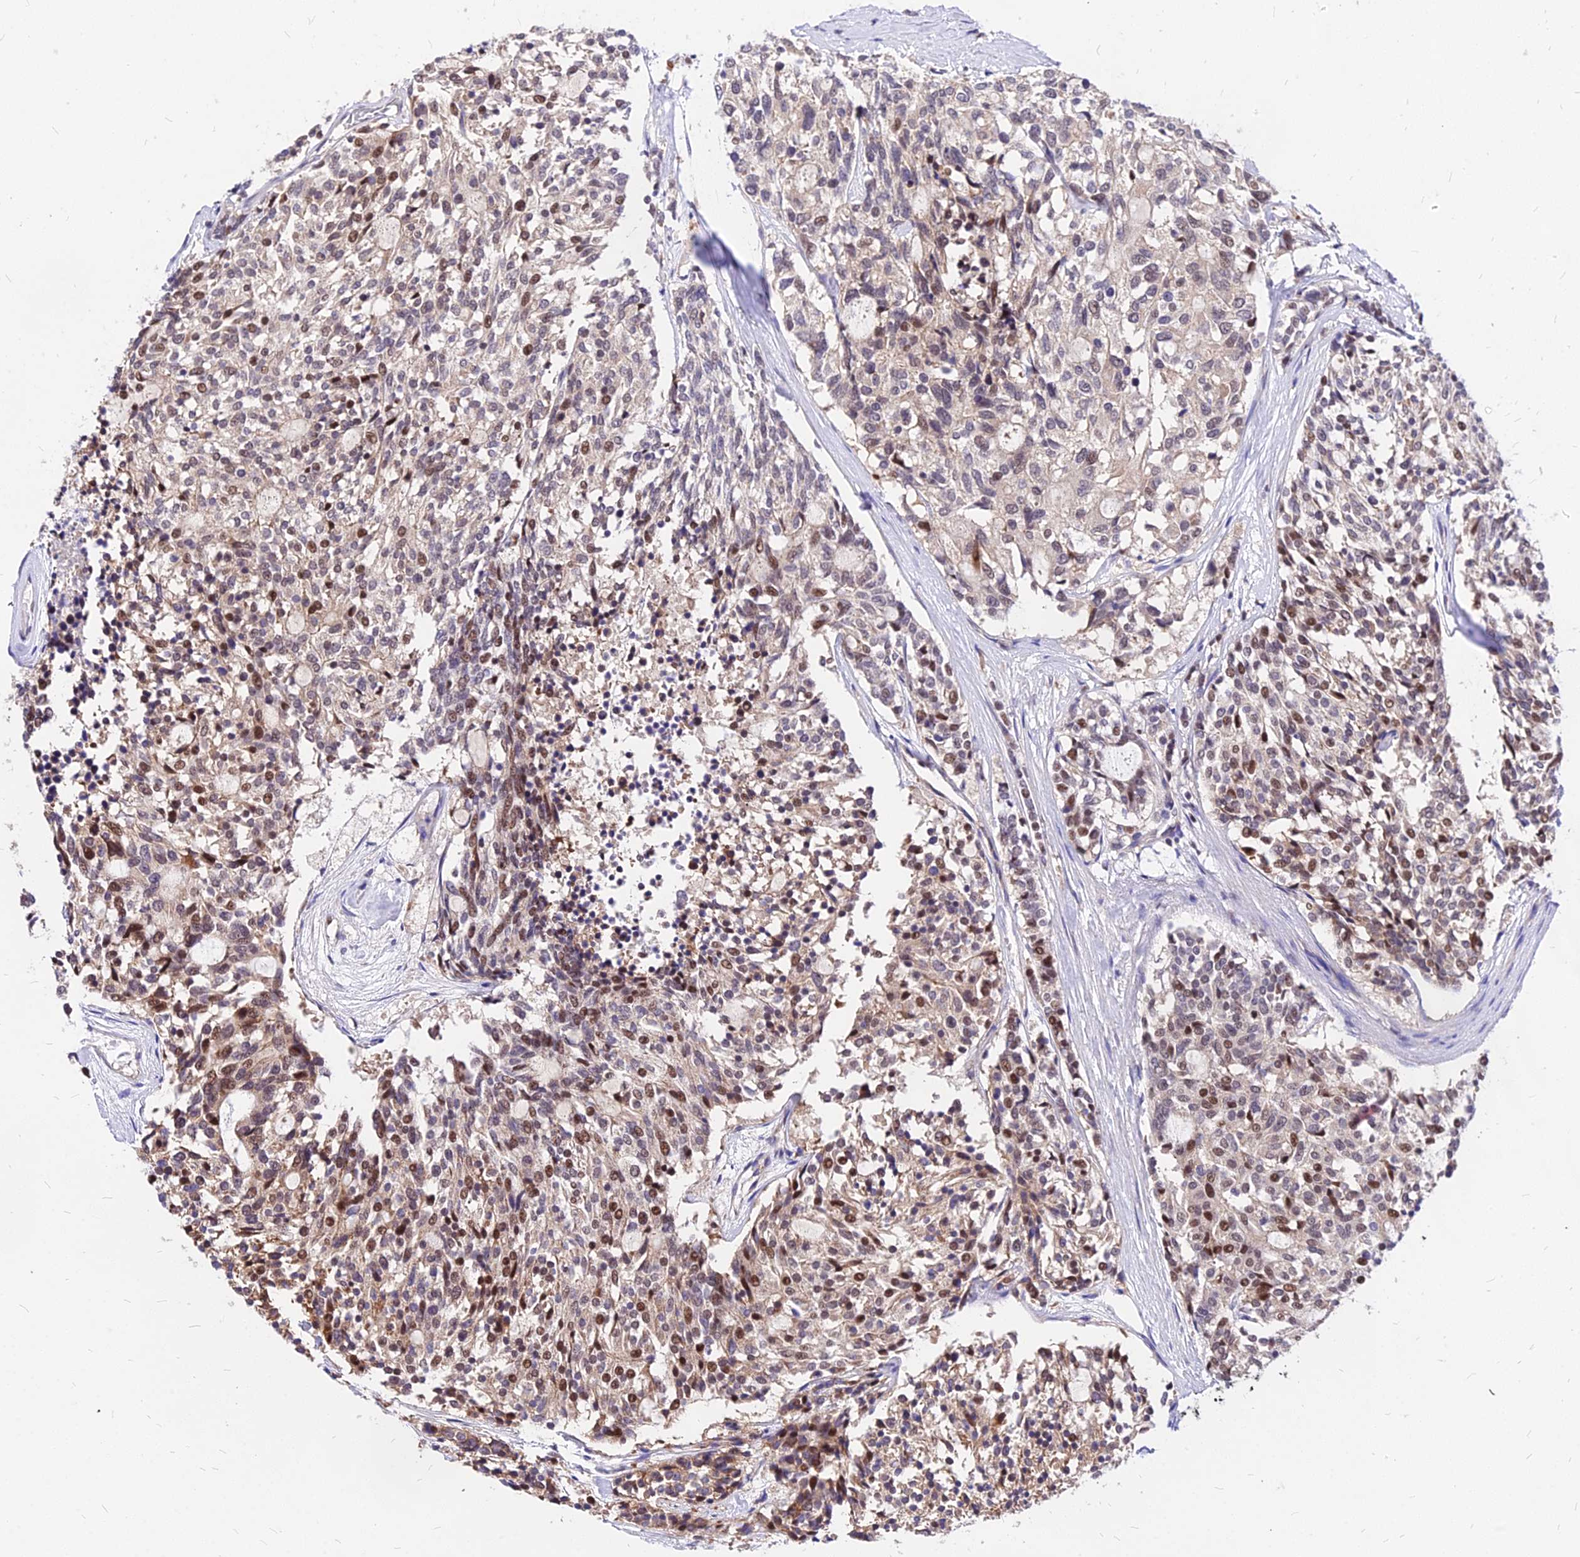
{"staining": {"intensity": "moderate", "quantity": "25%-75%", "location": "nuclear"}, "tissue": "carcinoid", "cell_type": "Tumor cells", "image_type": "cancer", "snomed": [{"axis": "morphology", "description": "Carcinoid, malignant, NOS"}, {"axis": "topography", "description": "Pancreas"}], "caption": "Immunohistochemical staining of human carcinoid displays medium levels of moderate nuclear positivity in approximately 25%-75% of tumor cells.", "gene": "DDX55", "patient": {"sex": "female", "age": 54}}